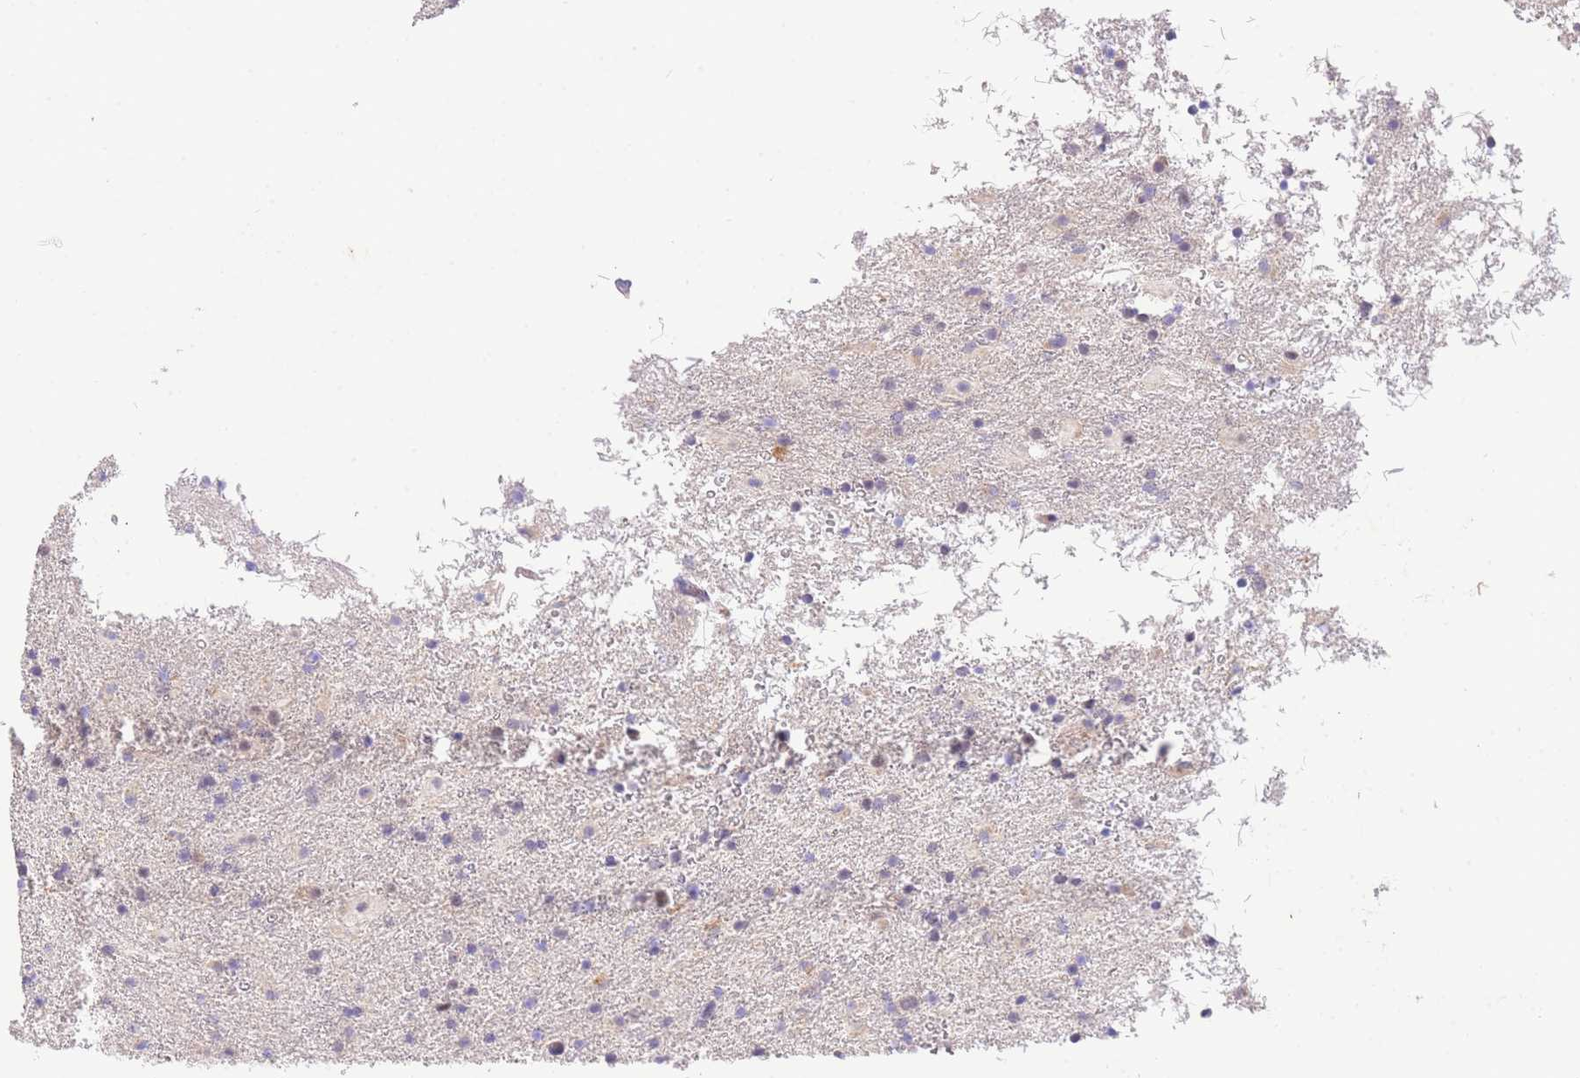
{"staining": {"intensity": "negative", "quantity": "none", "location": "none"}, "tissue": "glioma", "cell_type": "Tumor cells", "image_type": "cancer", "snomed": [{"axis": "morphology", "description": "Glioma, malignant, Low grade"}, {"axis": "topography", "description": "Brain"}], "caption": "A micrograph of malignant low-grade glioma stained for a protein reveals no brown staining in tumor cells.", "gene": "SLC35F2", "patient": {"sex": "male", "age": 65}}